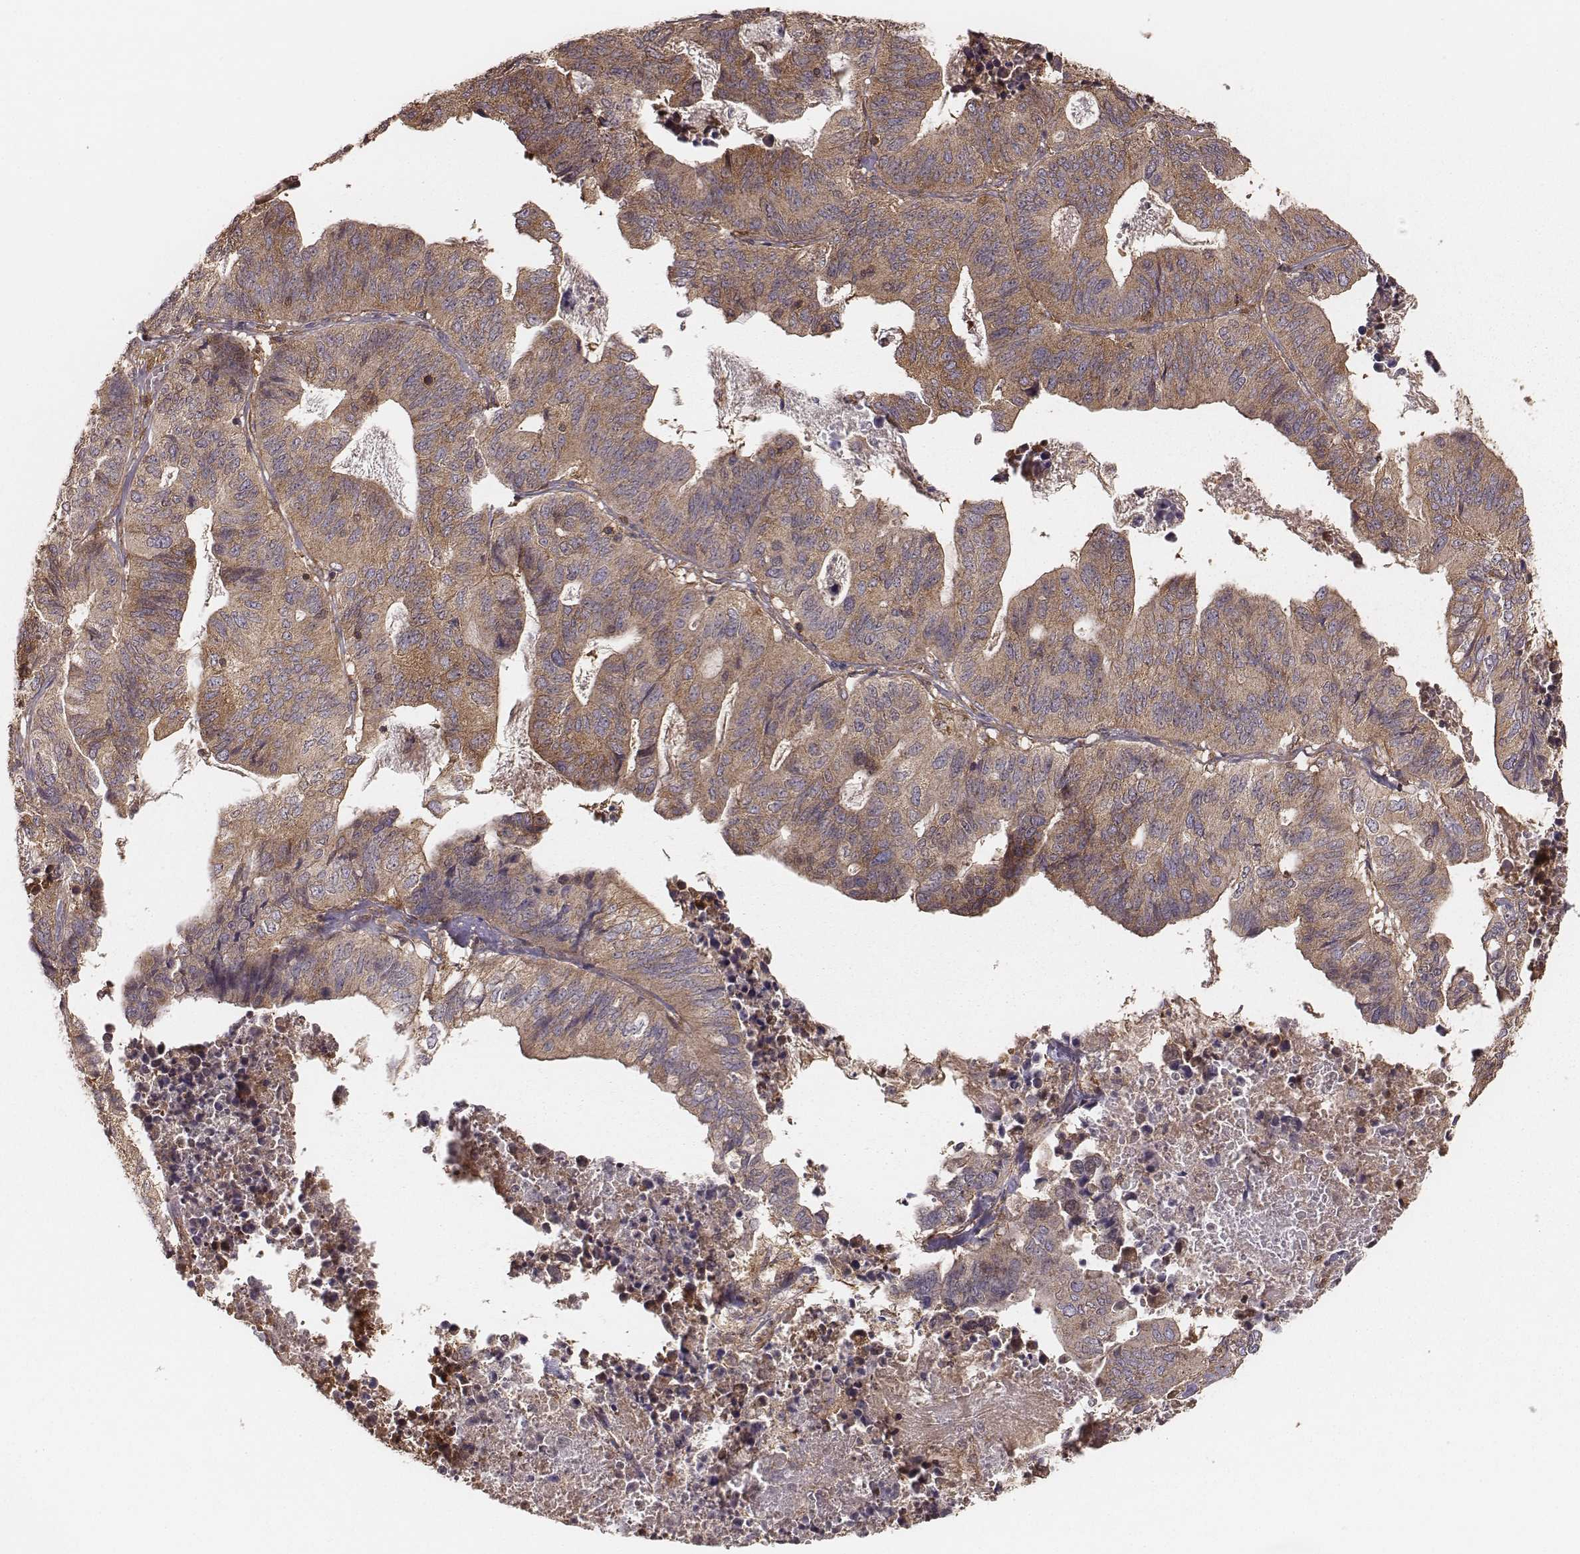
{"staining": {"intensity": "weak", "quantity": ">75%", "location": "cytoplasmic/membranous"}, "tissue": "stomach cancer", "cell_type": "Tumor cells", "image_type": "cancer", "snomed": [{"axis": "morphology", "description": "Adenocarcinoma, NOS"}, {"axis": "topography", "description": "Stomach, upper"}], "caption": "This is a photomicrograph of immunohistochemistry (IHC) staining of stomach cancer (adenocarcinoma), which shows weak expression in the cytoplasmic/membranous of tumor cells.", "gene": "CARS1", "patient": {"sex": "female", "age": 67}}